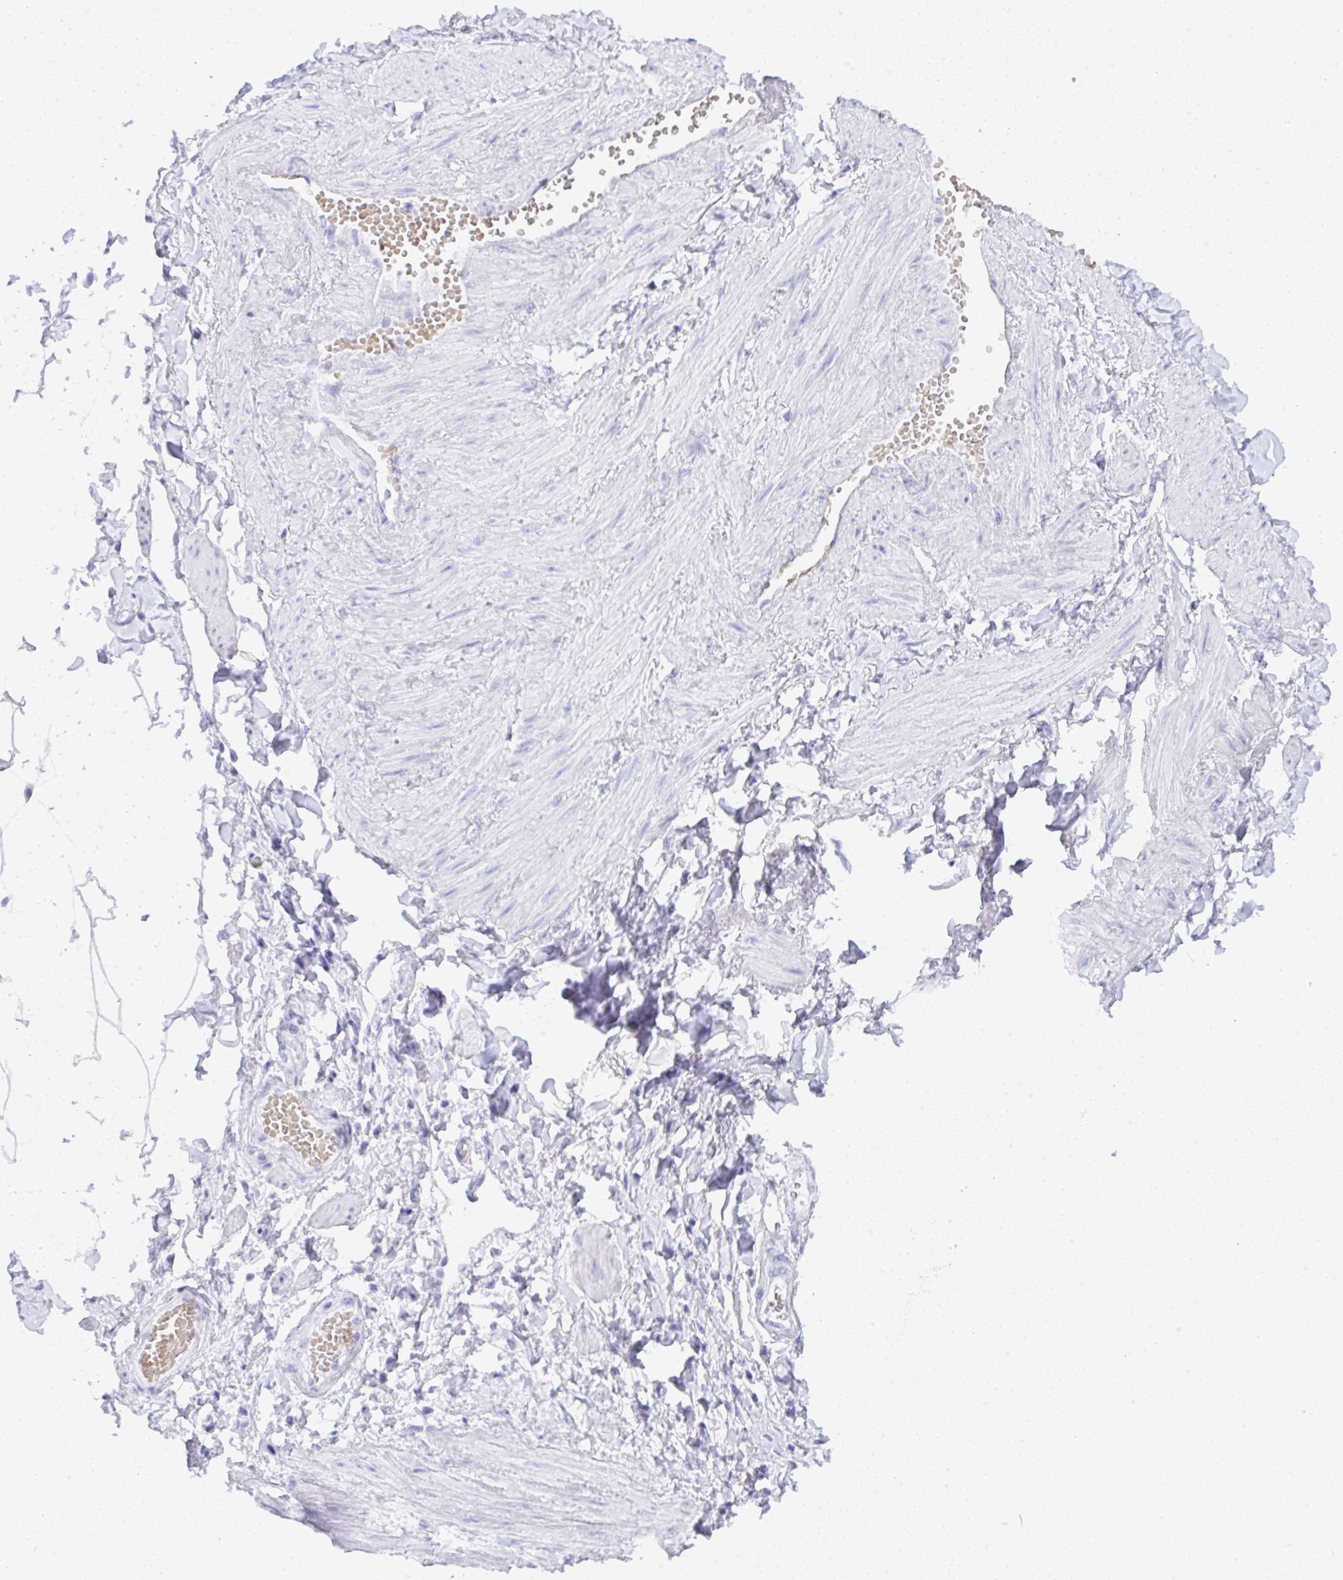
{"staining": {"intensity": "negative", "quantity": "none", "location": "none"}, "tissue": "adipose tissue", "cell_type": "Adipocytes", "image_type": "normal", "snomed": [{"axis": "morphology", "description": "Normal tissue, NOS"}, {"axis": "topography", "description": "Epididymis"}, {"axis": "topography", "description": "Peripheral nerve tissue"}], "caption": "Immunohistochemical staining of normal adipose tissue reveals no significant expression in adipocytes. (DAB immunohistochemistry visualized using brightfield microscopy, high magnification).", "gene": "SEL1L2", "patient": {"sex": "male", "age": 32}}